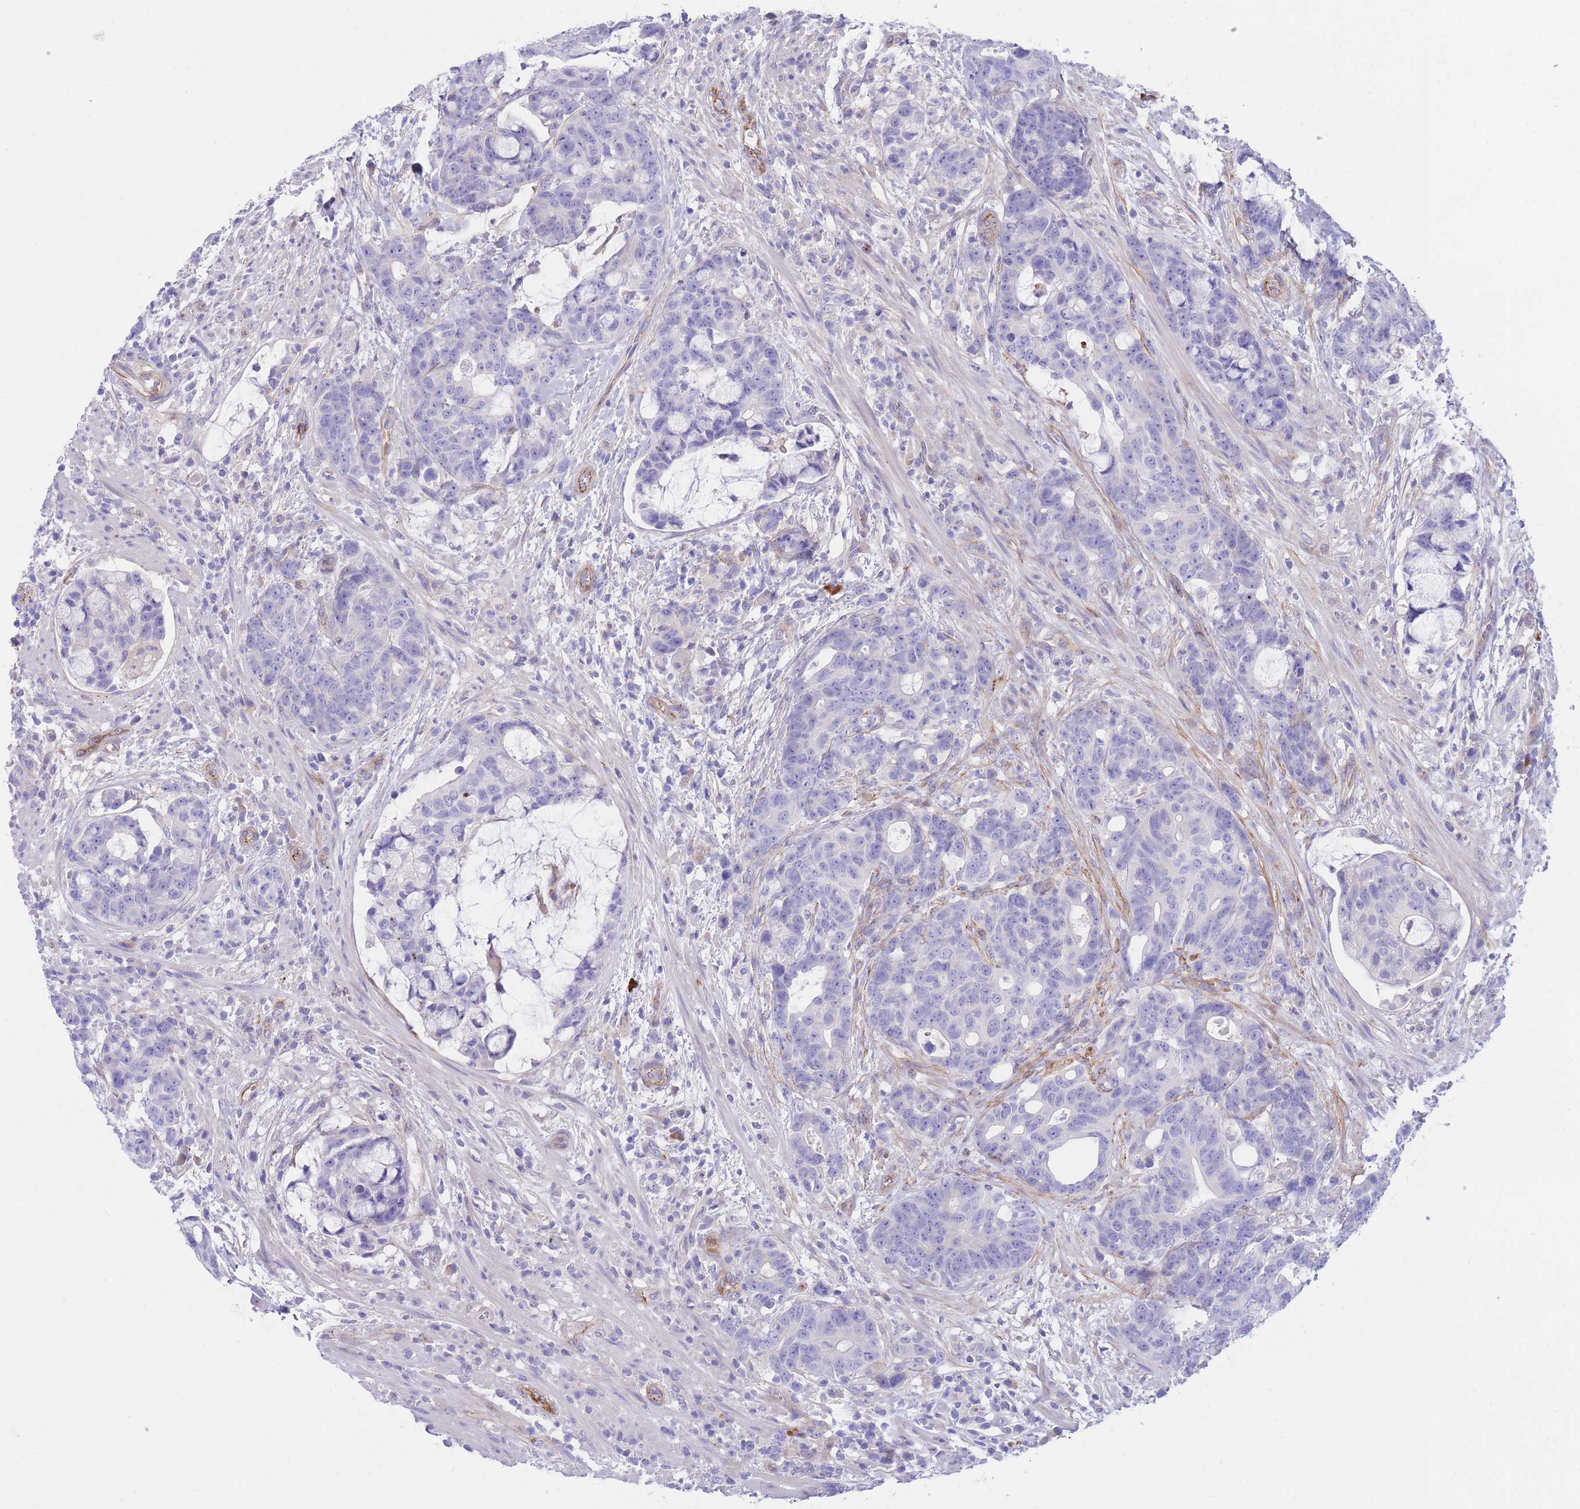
{"staining": {"intensity": "negative", "quantity": "none", "location": "none"}, "tissue": "colorectal cancer", "cell_type": "Tumor cells", "image_type": "cancer", "snomed": [{"axis": "morphology", "description": "Adenocarcinoma, NOS"}, {"axis": "topography", "description": "Colon"}], "caption": "This image is of colorectal adenocarcinoma stained with IHC to label a protein in brown with the nuclei are counter-stained blue. There is no positivity in tumor cells. (Immunohistochemistry, brightfield microscopy, high magnification).", "gene": "DET1", "patient": {"sex": "female", "age": 82}}